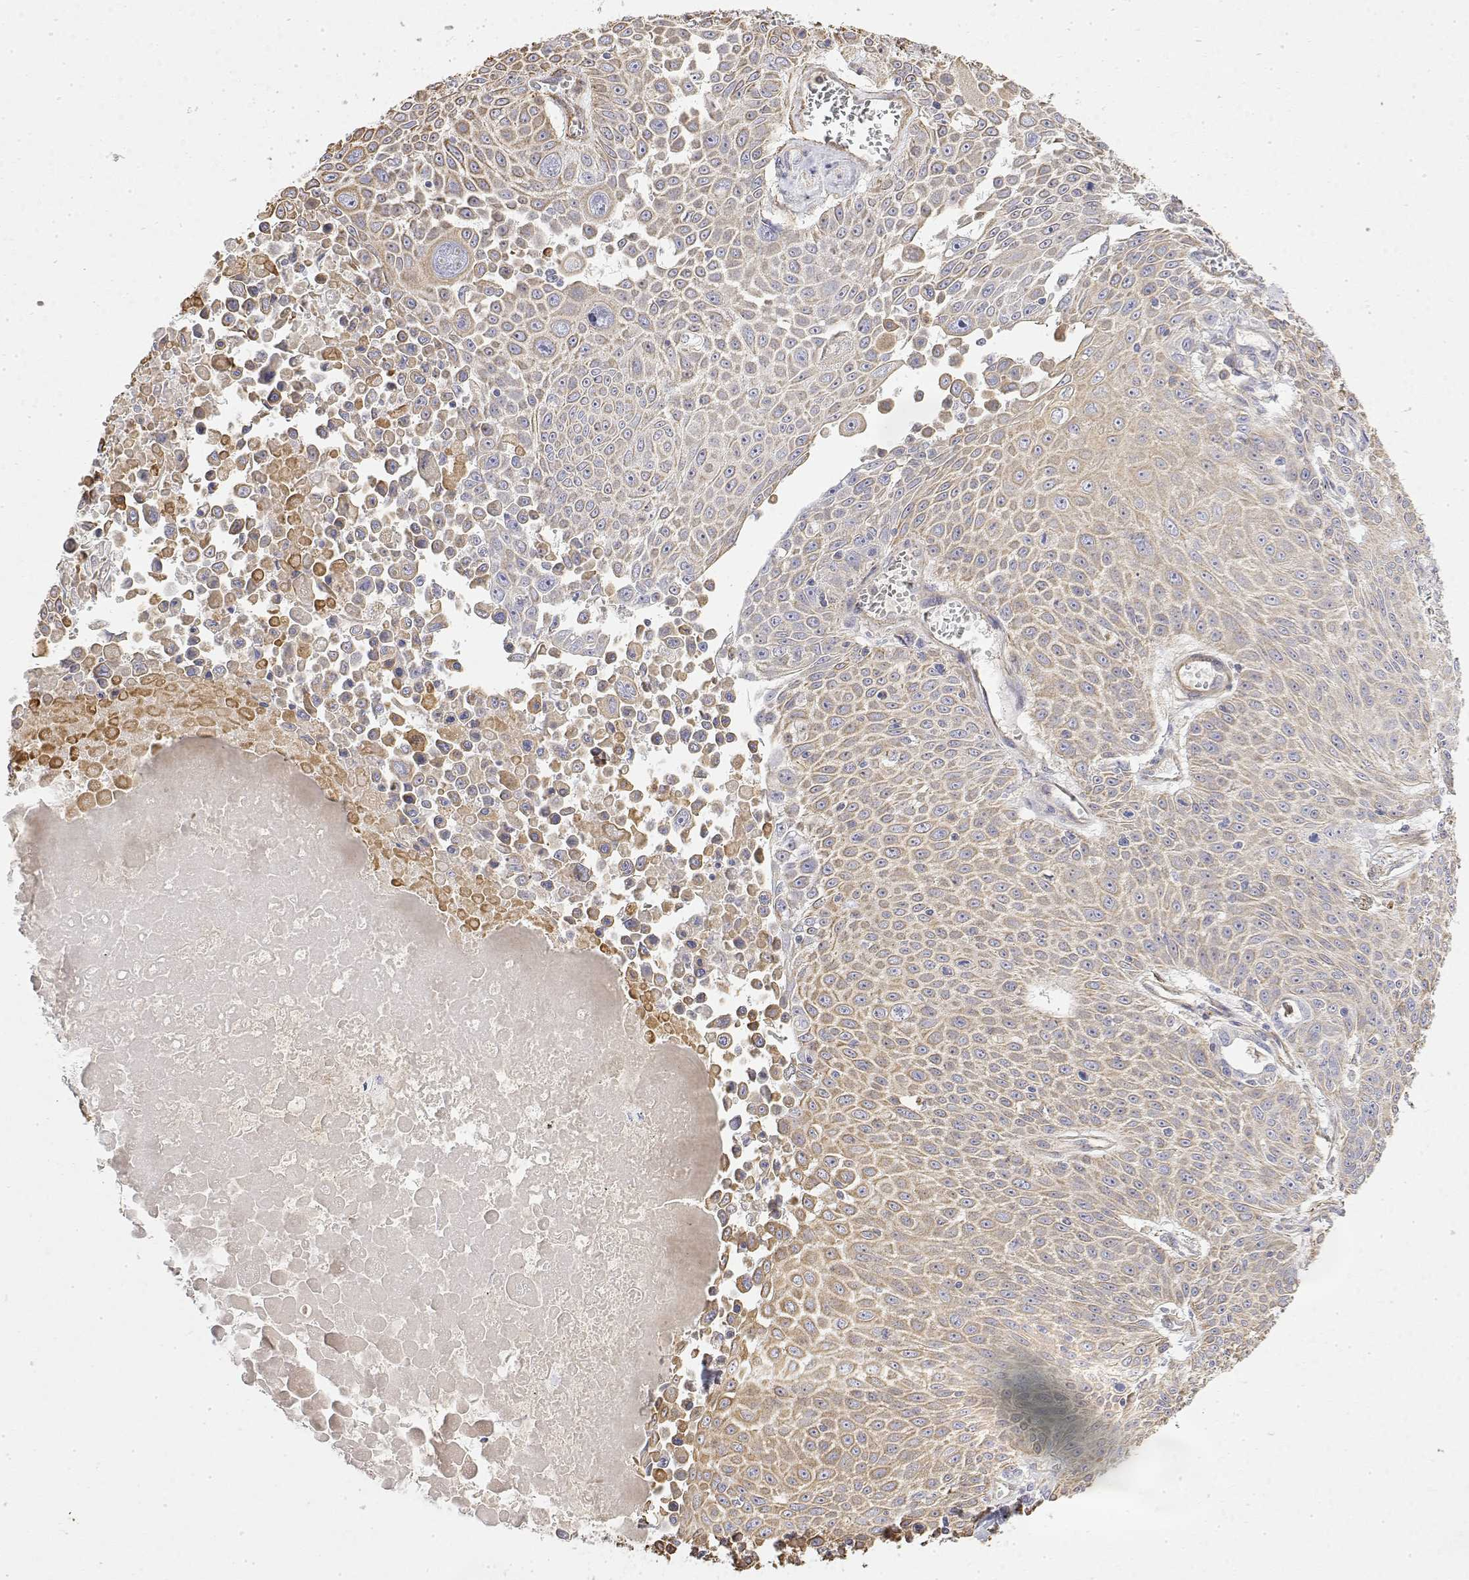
{"staining": {"intensity": "weak", "quantity": ">75%", "location": "cytoplasmic/membranous"}, "tissue": "lung cancer", "cell_type": "Tumor cells", "image_type": "cancer", "snomed": [{"axis": "morphology", "description": "Squamous cell carcinoma, NOS"}, {"axis": "morphology", "description": "Squamous cell carcinoma, metastatic, NOS"}, {"axis": "topography", "description": "Lymph node"}, {"axis": "topography", "description": "Lung"}], "caption": "This histopathology image shows immunohistochemistry (IHC) staining of metastatic squamous cell carcinoma (lung), with low weak cytoplasmic/membranous staining in about >75% of tumor cells.", "gene": "SOWAHD", "patient": {"sex": "female", "age": 62}}